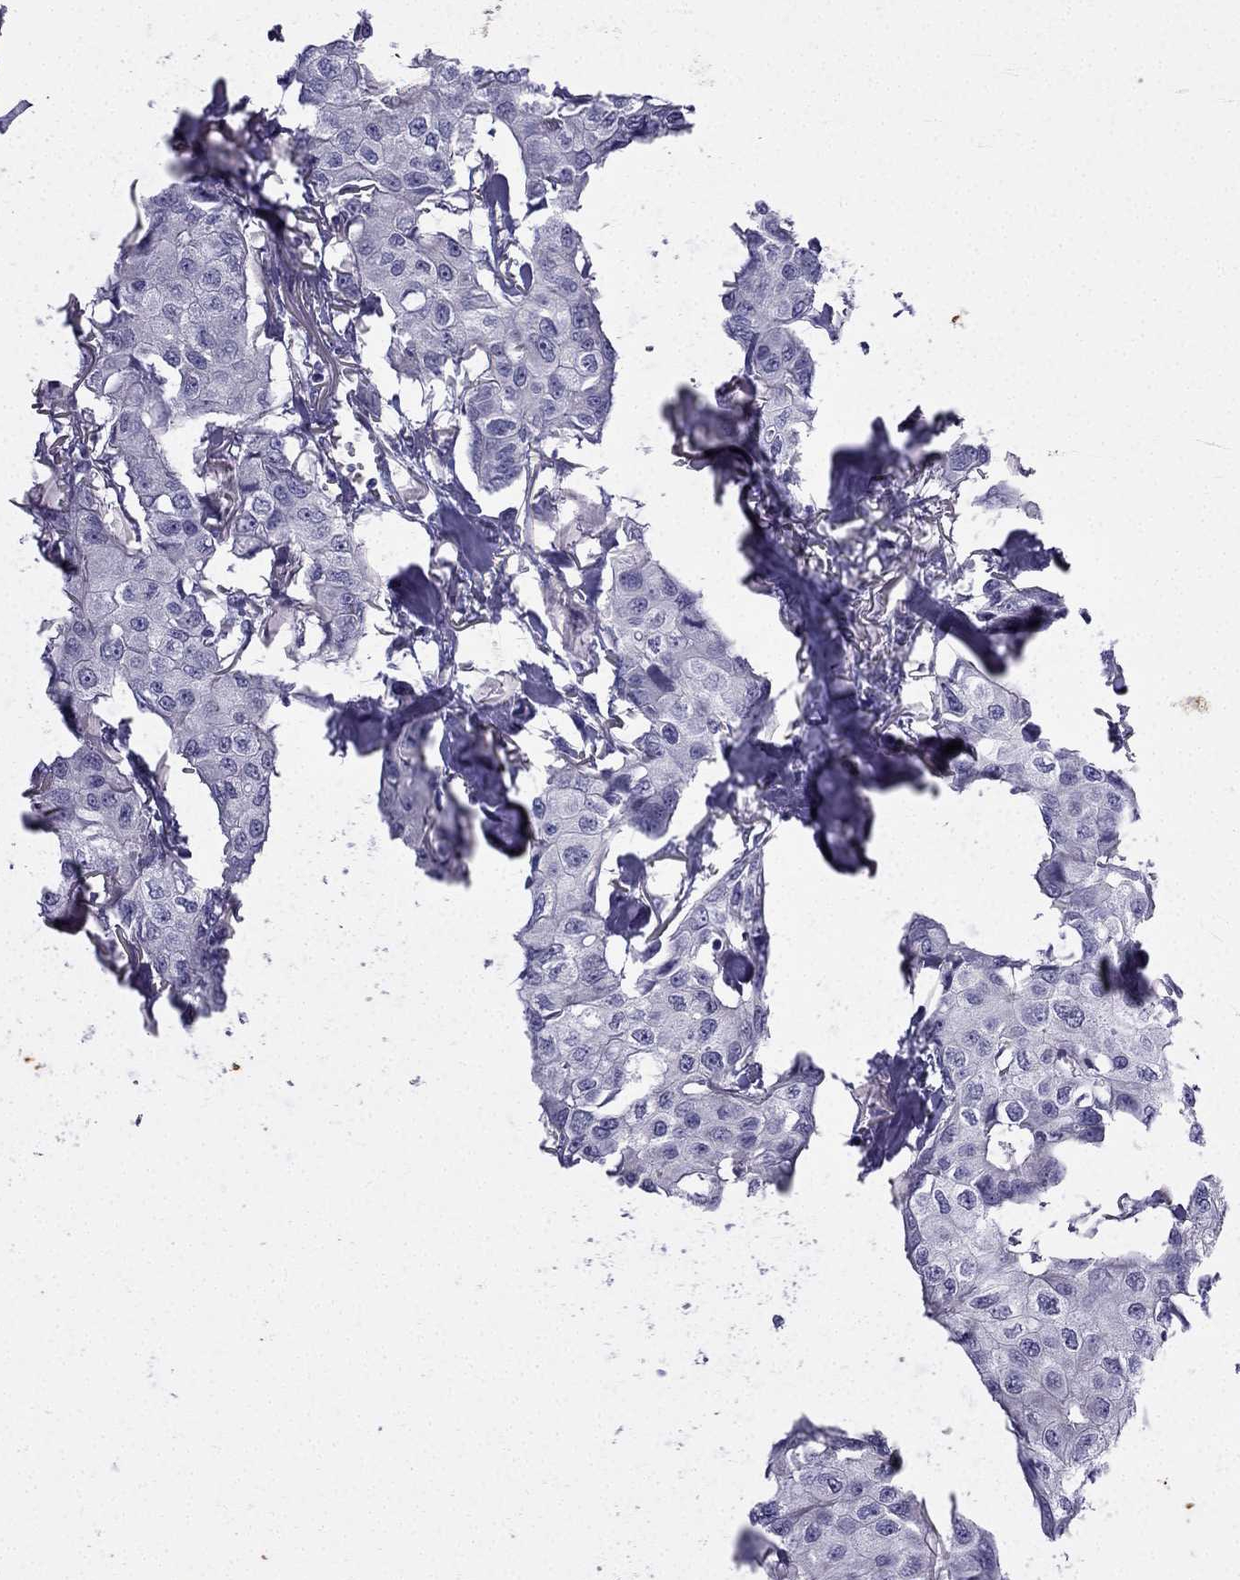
{"staining": {"intensity": "negative", "quantity": "none", "location": "none"}, "tissue": "breast cancer", "cell_type": "Tumor cells", "image_type": "cancer", "snomed": [{"axis": "morphology", "description": "Duct carcinoma"}, {"axis": "topography", "description": "Breast"}], "caption": "Immunohistochemical staining of breast cancer (invasive ductal carcinoma) reveals no significant expression in tumor cells.", "gene": "GJA8", "patient": {"sex": "female", "age": 80}}